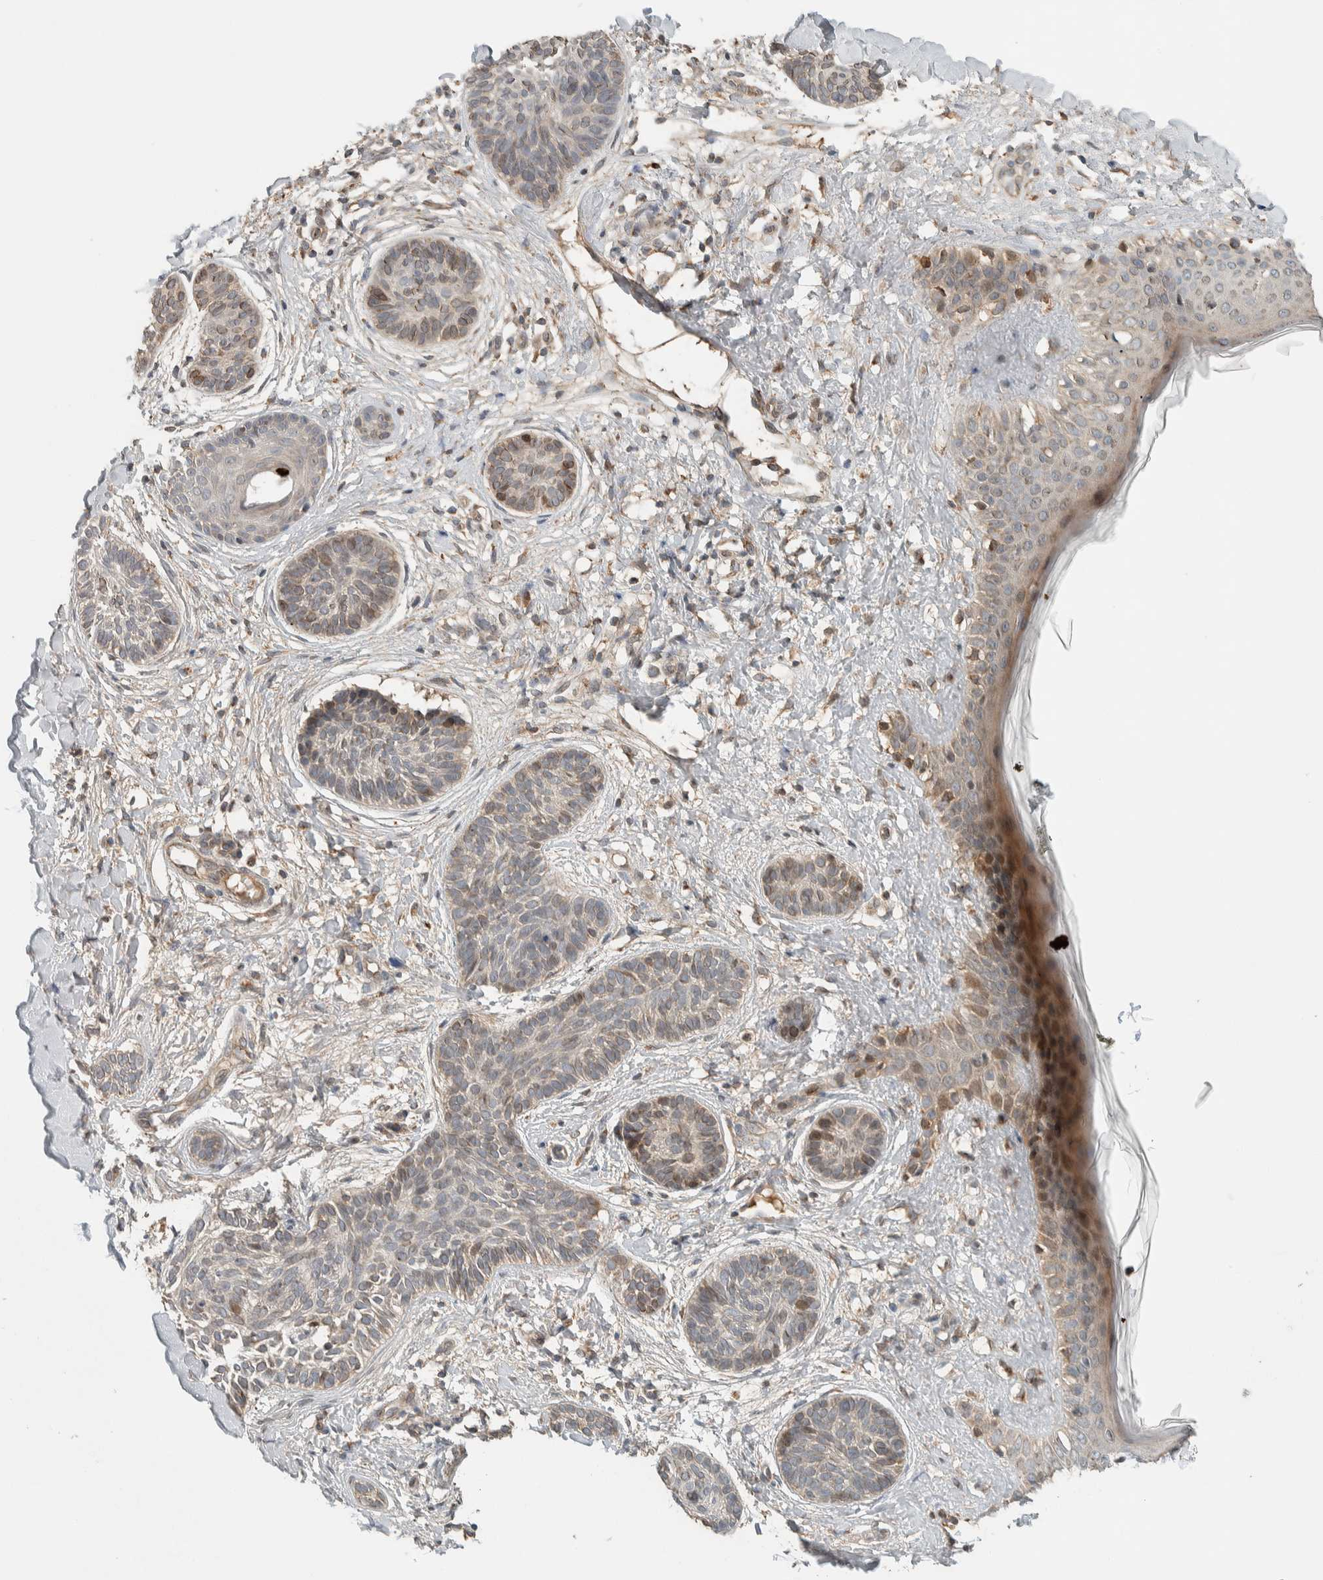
{"staining": {"intensity": "weak", "quantity": "<25%", "location": "cytoplasmic/membranous"}, "tissue": "skin cancer", "cell_type": "Tumor cells", "image_type": "cancer", "snomed": [{"axis": "morphology", "description": "Normal tissue, NOS"}, {"axis": "morphology", "description": "Basal cell carcinoma"}, {"axis": "topography", "description": "Skin"}], "caption": "This photomicrograph is of skin cancer stained with IHC to label a protein in brown with the nuclei are counter-stained blue. There is no positivity in tumor cells.", "gene": "NBR1", "patient": {"sex": "male", "age": 63}}